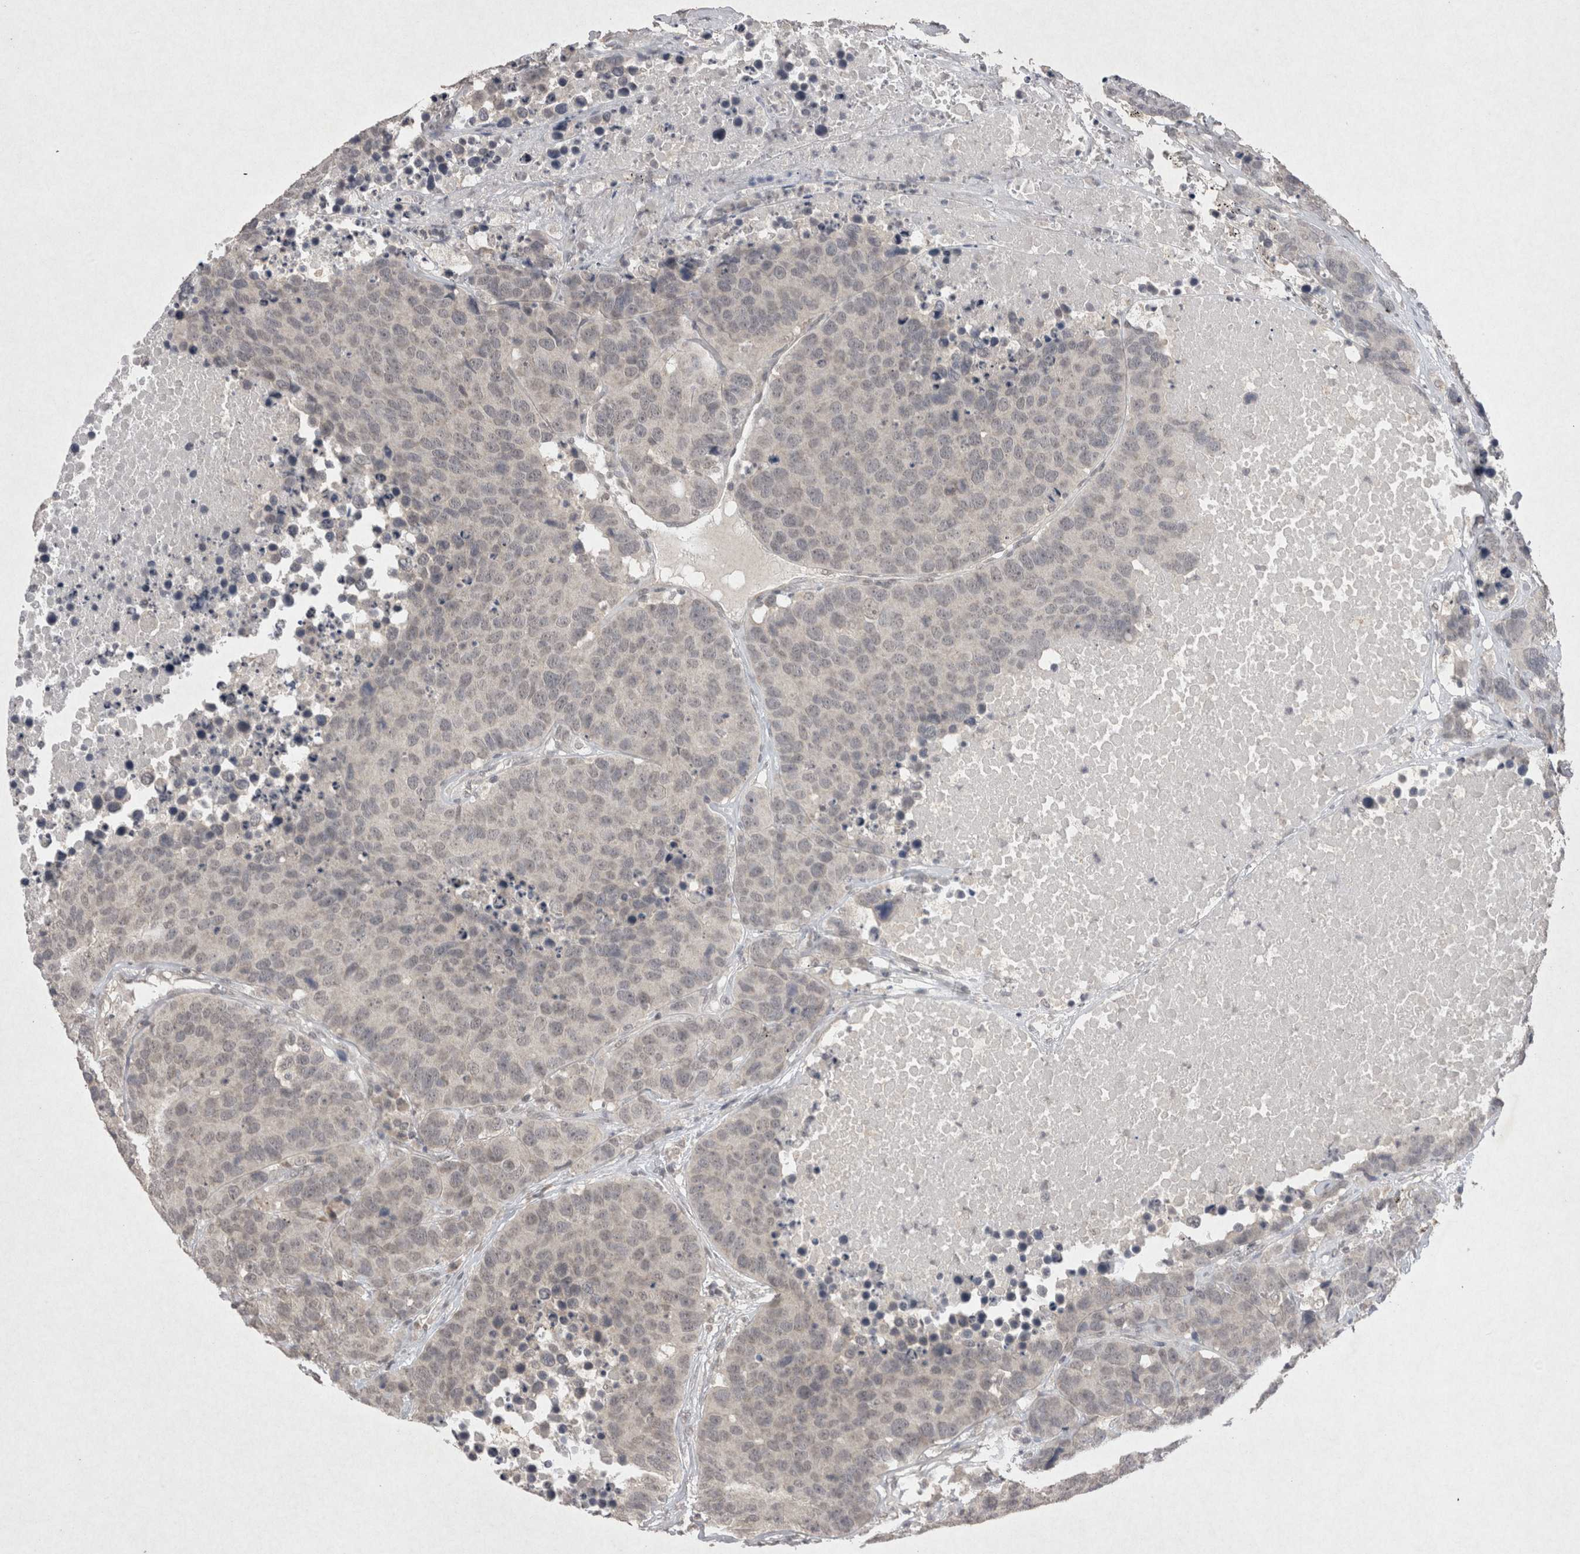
{"staining": {"intensity": "negative", "quantity": "none", "location": "none"}, "tissue": "carcinoid", "cell_type": "Tumor cells", "image_type": "cancer", "snomed": [{"axis": "morphology", "description": "Carcinoid, malignant, NOS"}, {"axis": "topography", "description": "Lung"}], "caption": "An image of human carcinoid is negative for staining in tumor cells. Brightfield microscopy of immunohistochemistry stained with DAB (brown) and hematoxylin (blue), captured at high magnification.", "gene": "LYVE1", "patient": {"sex": "male", "age": 60}}